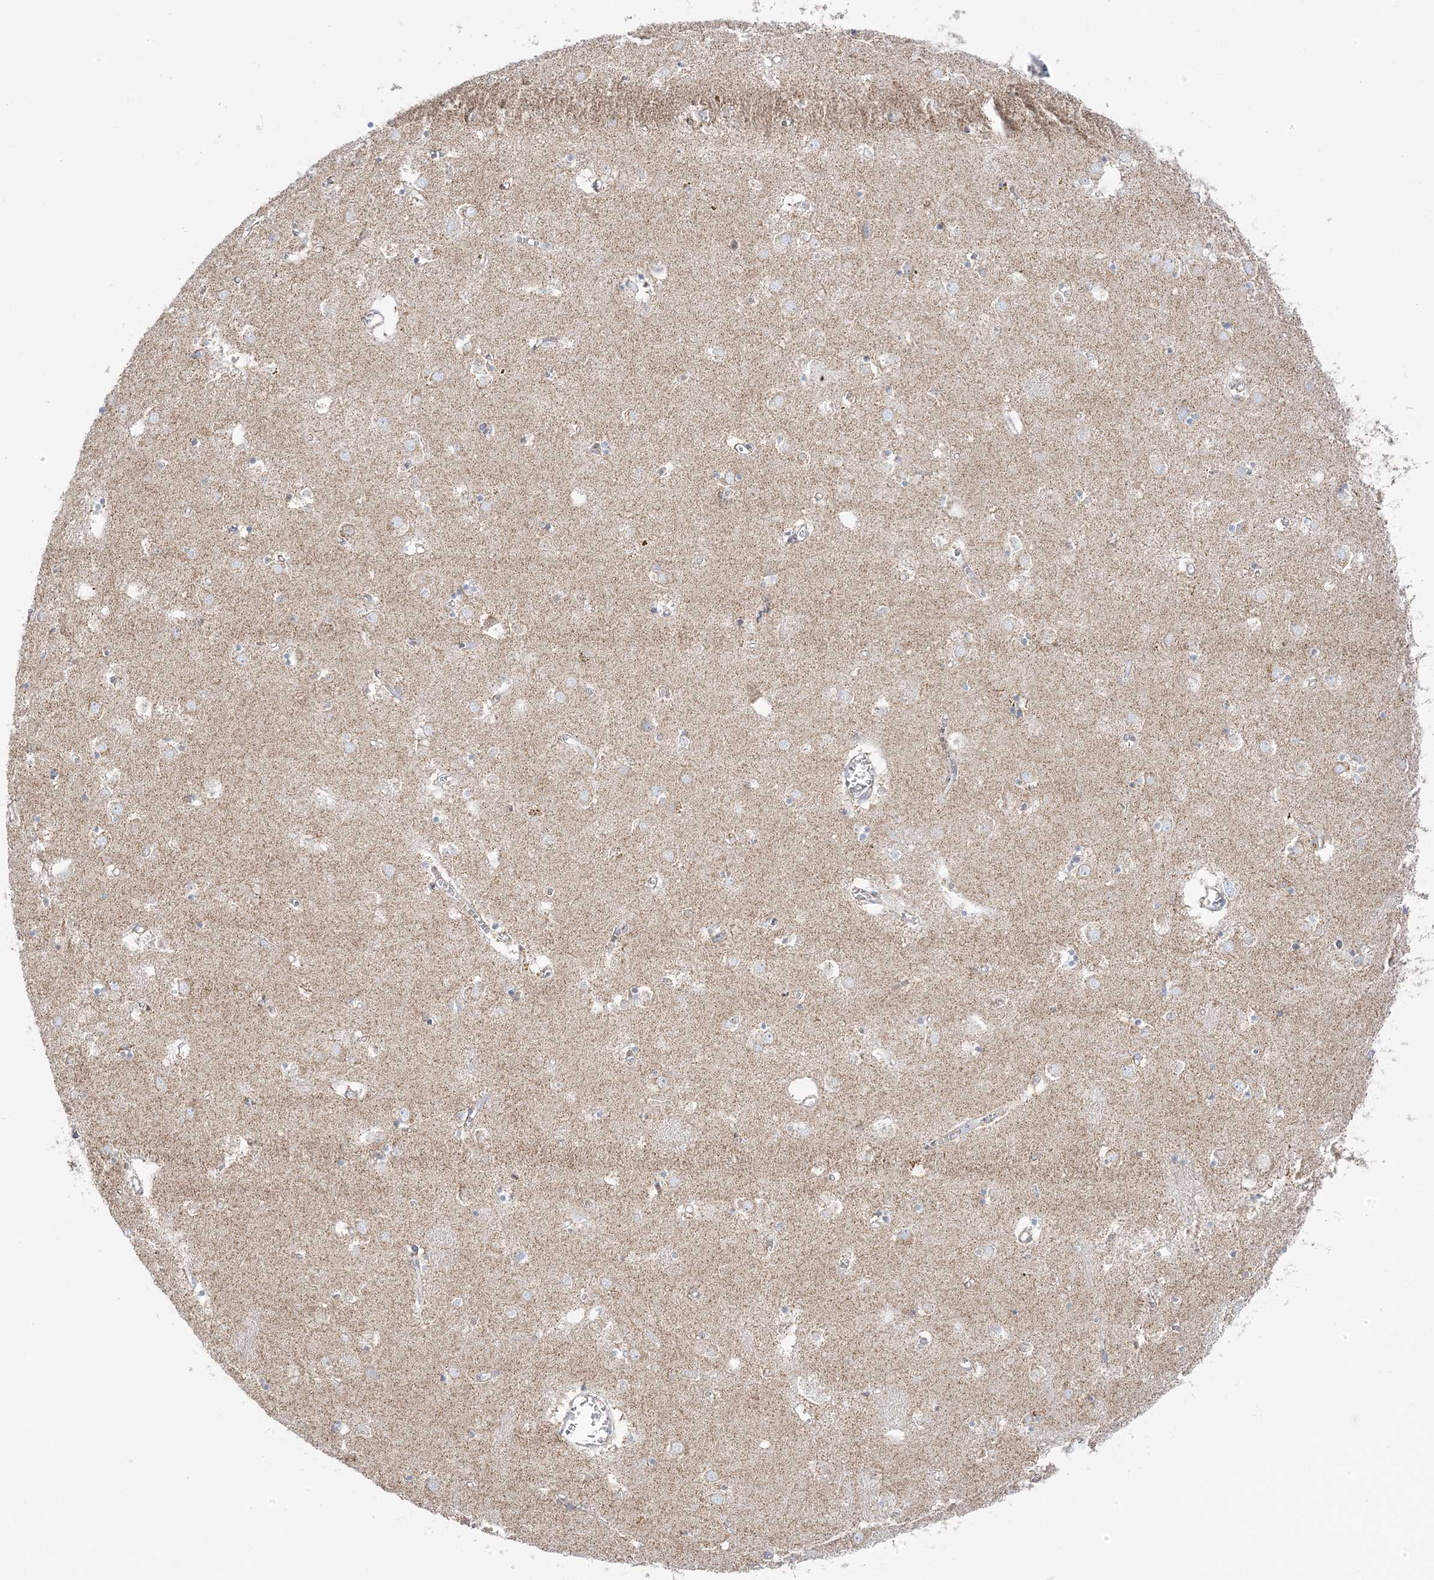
{"staining": {"intensity": "moderate", "quantity": "<25%", "location": "cytoplasmic/membranous"}, "tissue": "caudate", "cell_type": "Glial cells", "image_type": "normal", "snomed": [{"axis": "morphology", "description": "Normal tissue, NOS"}, {"axis": "topography", "description": "Lateral ventricle wall"}], "caption": "Glial cells show moderate cytoplasmic/membranous expression in approximately <25% of cells in benign caudate.", "gene": "PCCB", "patient": {"sex": "male", "age": 70}}